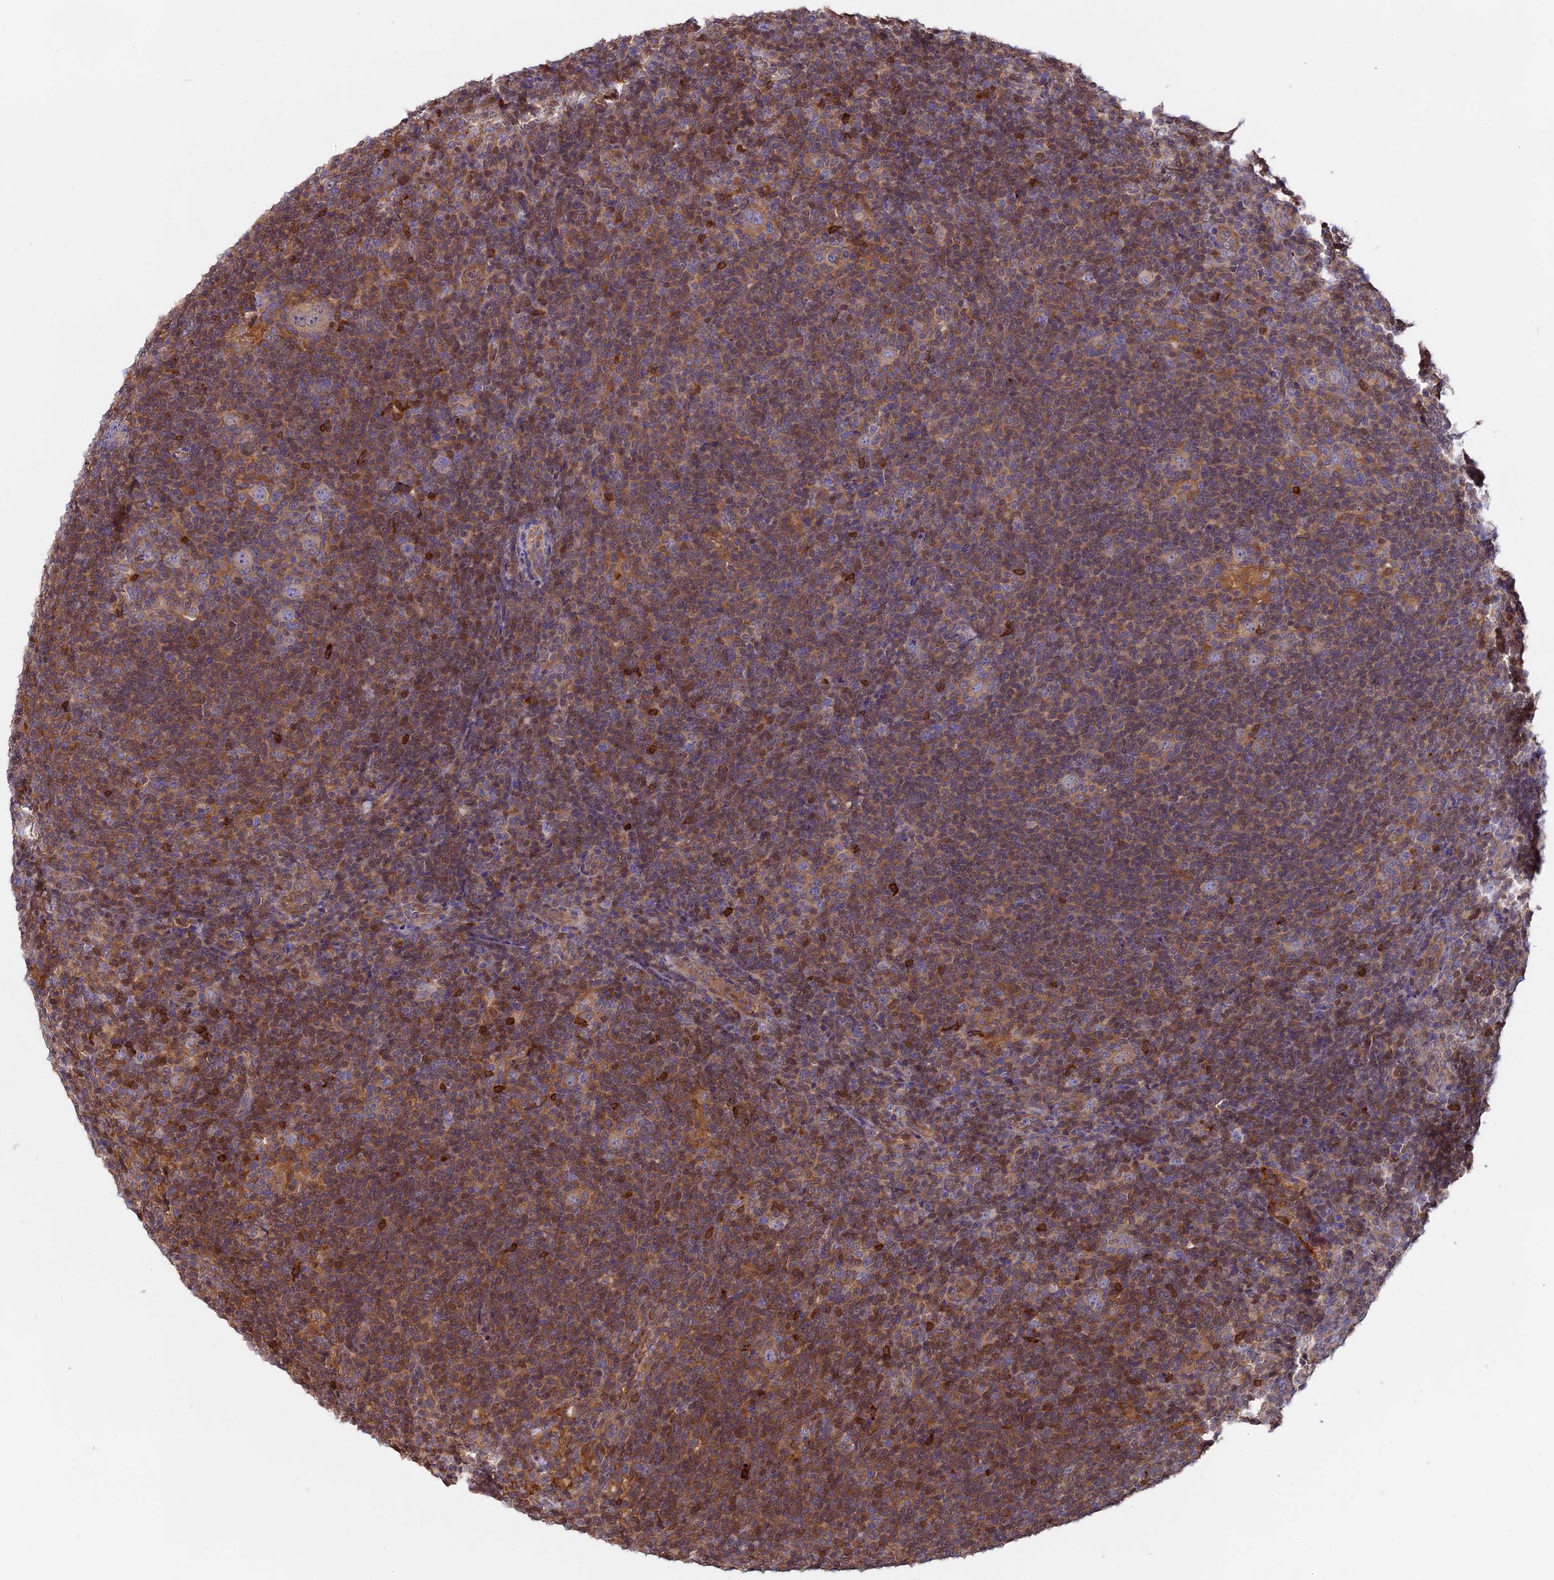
{"staining": {"intensity": "weak", "quantity": "<25%", "location": "cytoplasmic/membranous"}, "tissue": "lymphoma", "cell_type": "Tumor cells", "image_type": "cancer", "snomed": [{"axis": "morphology", "description": "Hodgkin's disease, NOS"}, {"axis": "topography", "description": "Lymph node"}], "caption": "High power microscopy histopathology image of an immunohistochemistry (IHC) micrograph of Hodgkin's disease, revealing no significant expression in tumor cells.", "gene": "FAM118B", "patient": {"sex": "female", "age": 57}}